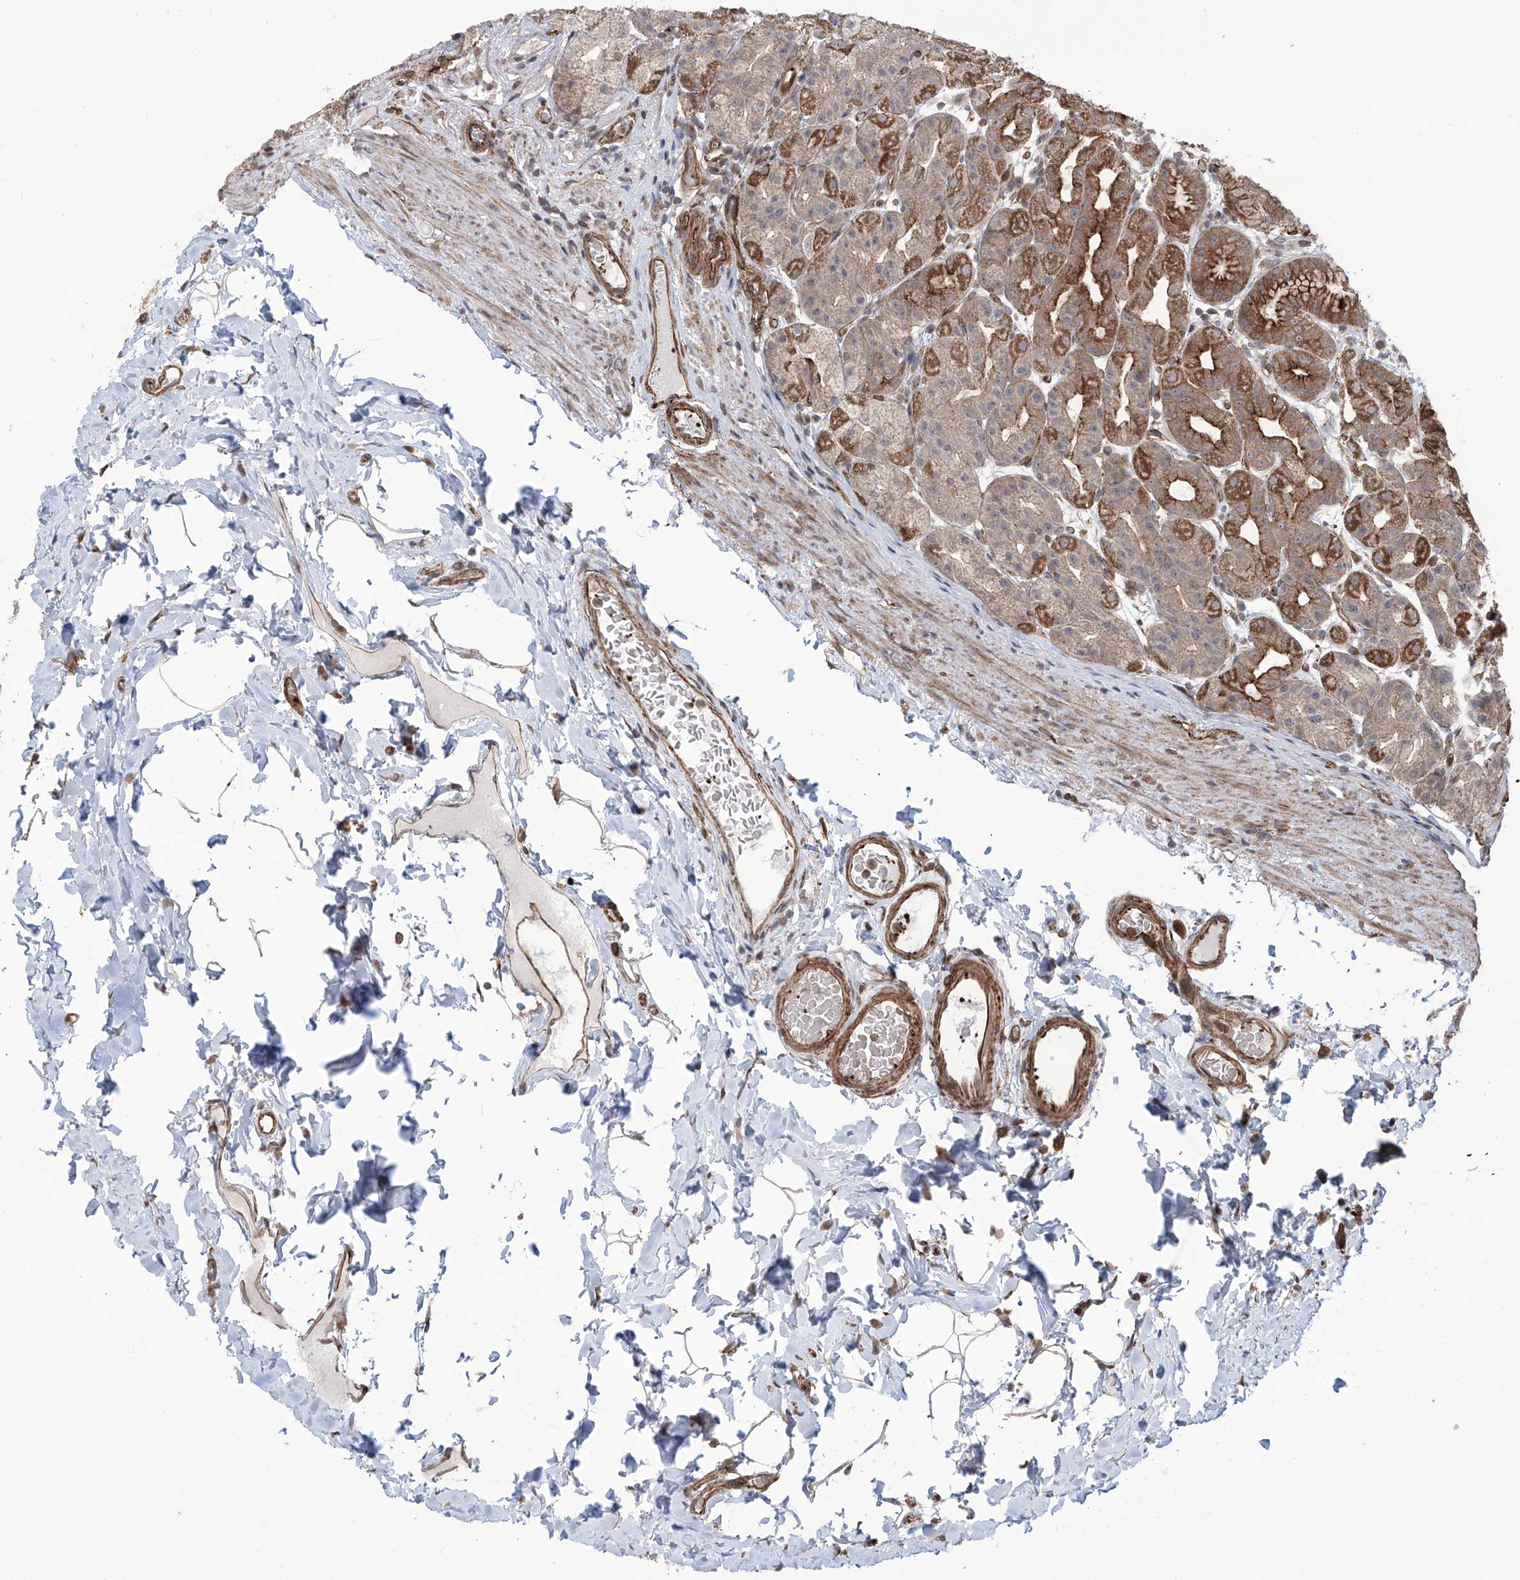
{"staining": {"intensity": "strong", "quantity": ">75%", "location": "cytoplasmic/membranous"}, "tissue": "stomach", "cell_type": "Glandular cells", "image_type": "normal", "snomed": [{"axis": "morphology", "description": "Normal tissue, NOS"}, {"axis": "topography", "description": "Stomach, upper"}], "caption": "Strong cytoplasmic/membranous protein staining is seen in about >75% of glandular cells in stomach. (IHC, brightfield microscopy, high magnification).", "gene": "APAF1", "patient": {"sex": "male", "age": 68}}